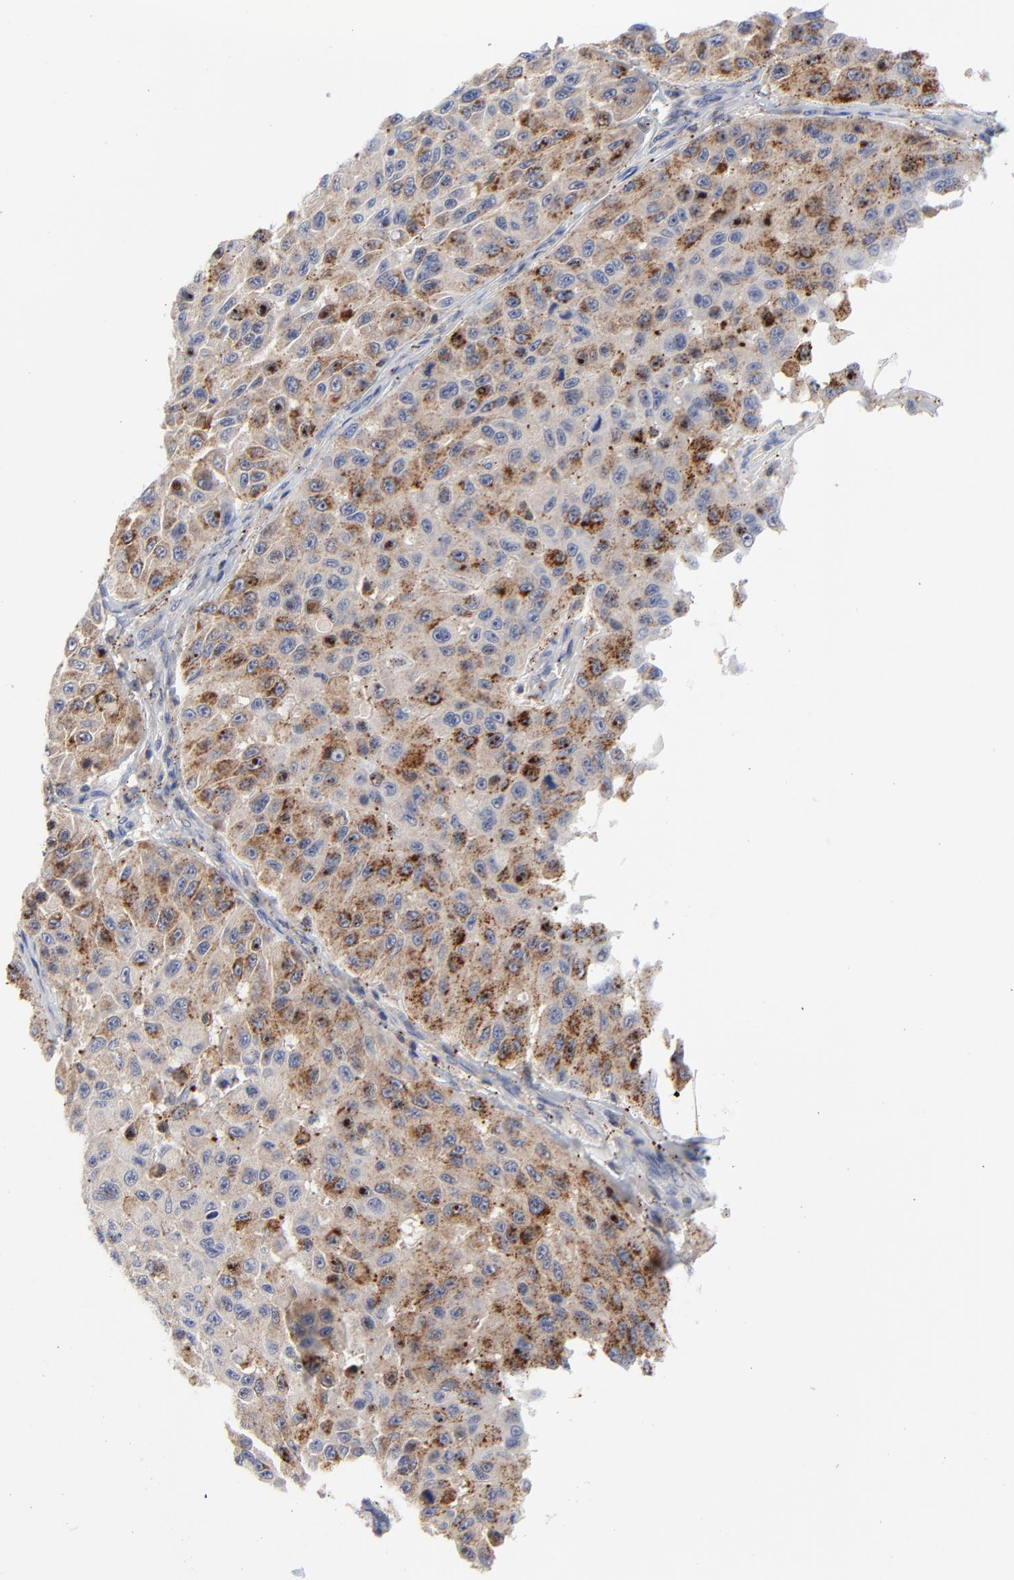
{"staining": {"intensity": "moderate", "quantity": "25%-75%", "location": "cytoplasmic/membranous"}, "tissue": "melanoma", "cell_type": "Tumor cells", "image_type": "cancer", "snomed": [{"axis": "morphology", "description": "Malignant melanoma, NOS"}, {"axis": "topography", "description": "Skin"}], "caption": "DAB (3,3'-diaminobenzidine) immunohistochemical staining of human melanoma exhibits moderate cytoplasmic/membranous protein staining in approximately 25%-75% of tumor cells.", "gene": "CAB39L", "patient": {"sex": "male", "age": 30}}